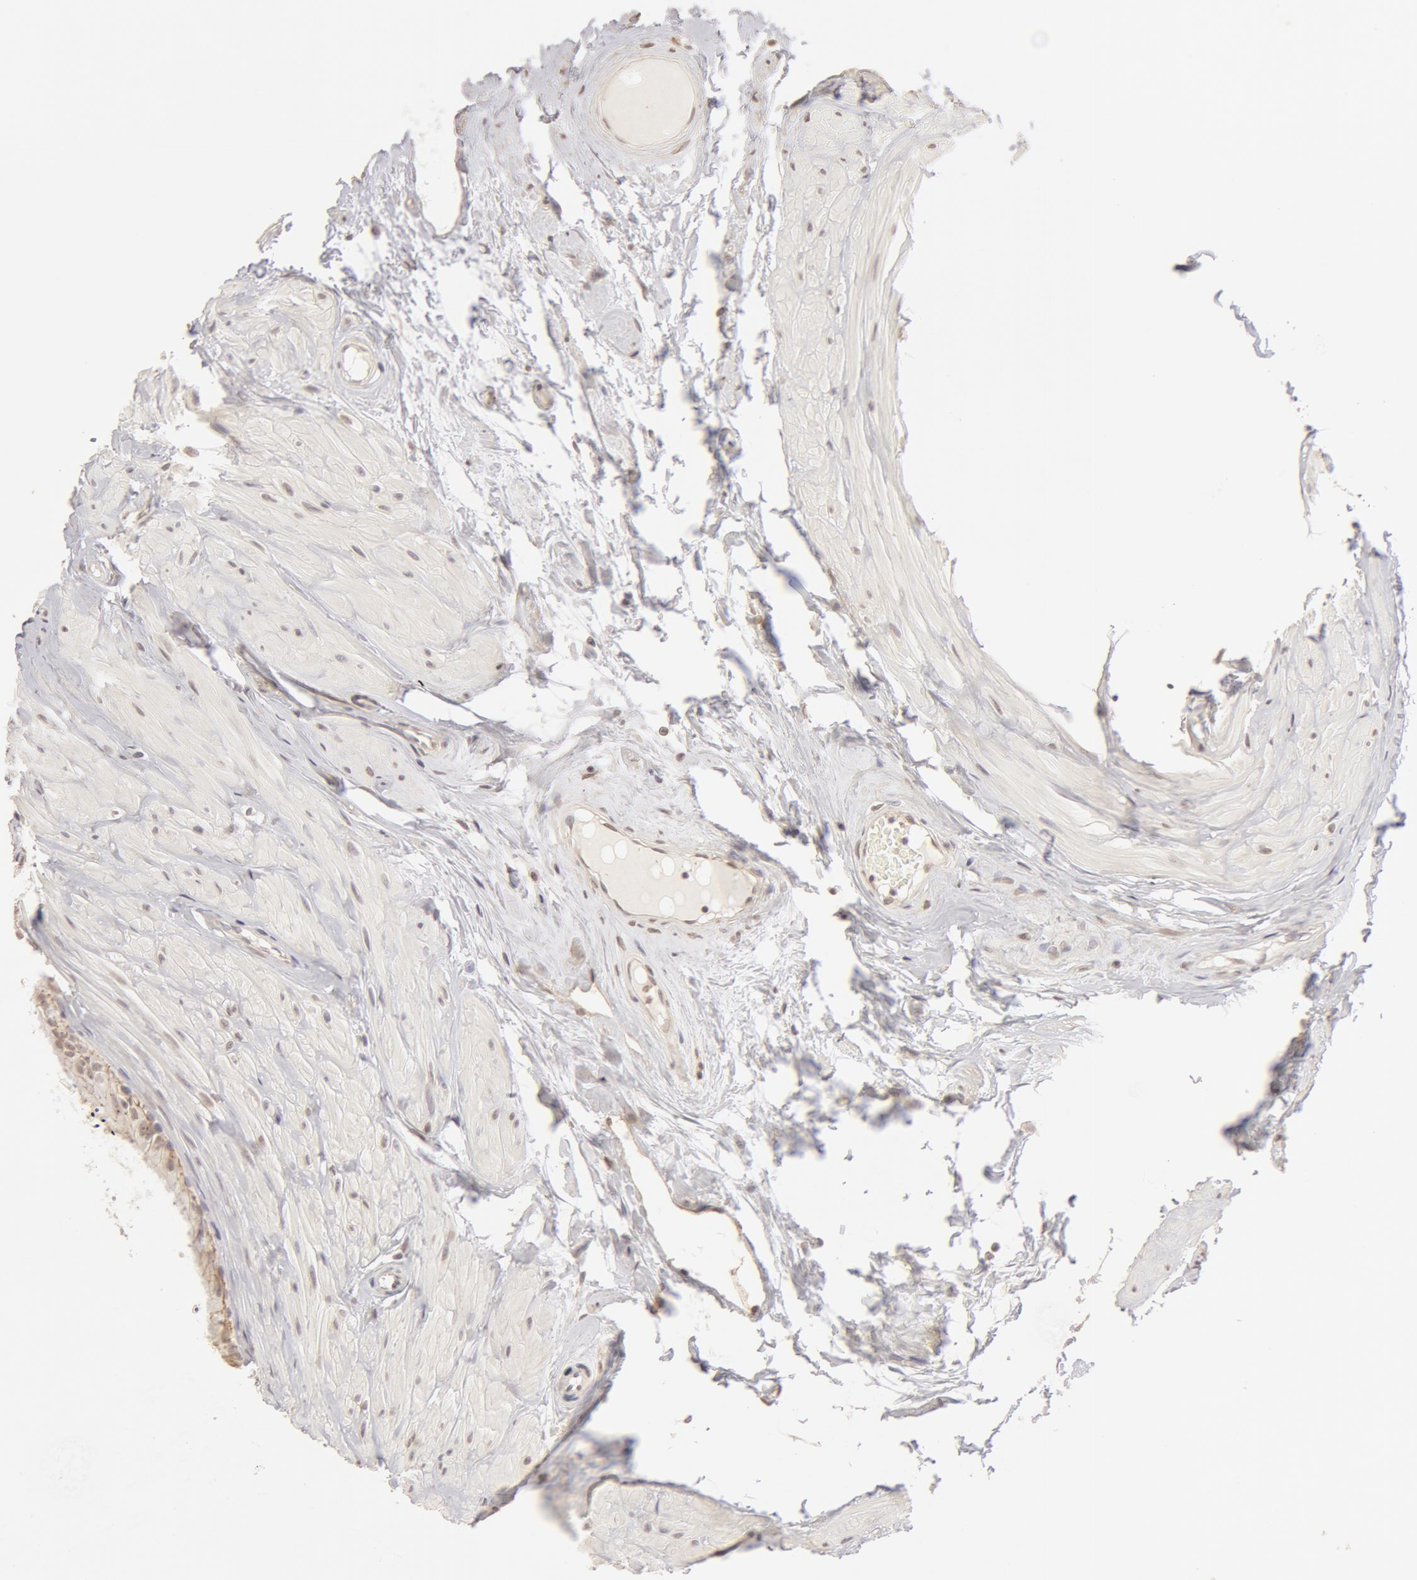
{"staining": {"intensity": "weak", "quantity": ">75%", "location": "cytoplasmic/membranous"}, "tissue": "epididymis", "cell_type": "Glandular cells", "image_type": "normal", "snomed": [{"axis": "morphology", "description": "Normal tissue, NOS"}, {"axis": "topography", "description": "Epididymis"}], "caption": "Immunohistochemical staining of unremarkable human epididymis demonstrates >75% levels of weak cytoplasmic/membranous protein expression in approximately >75% of glandular cells. (Brightfield microscopy of DAB IHC at high magnification).", "gene": "ADAM10", "patient": {"sex": "male", "age": 52}}